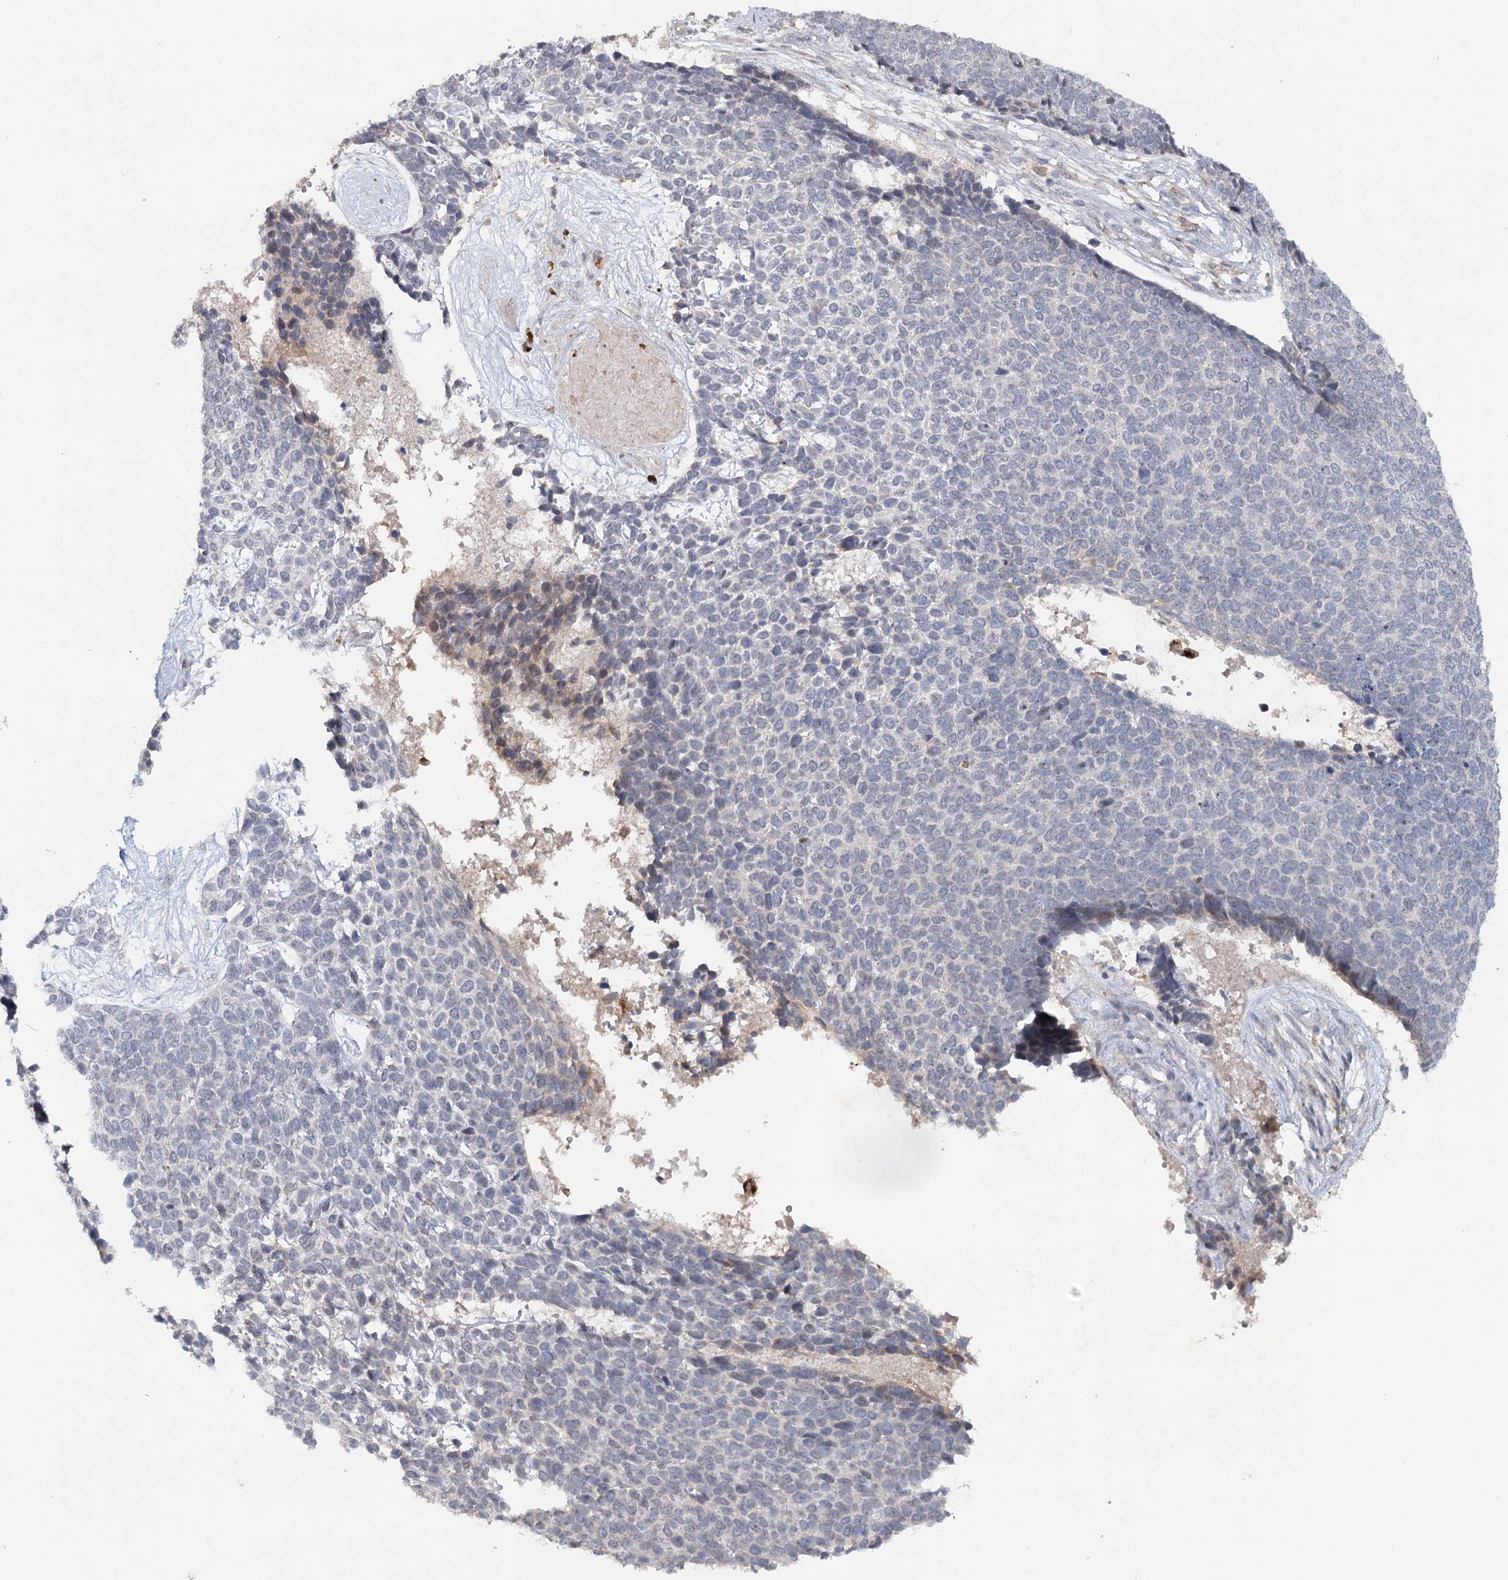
{"staining": {"intensity": "negative", "quantity": "none", "location": "none"}, "tissue": "skin cancer", "cell_type": "Tumor cells", "image_type": "cancer", "snomed": [{"axis": "morphology", "description": "Basal cell carcinoma"}, {"axis": "topography", "description": "Skin"}], "caption": "High power microscopy image of an immunohistochemistry (IHC) histopathology image of skin cancer (basal cell carcinoma), revealing no significant positivity in tumor cells.", "gene": "ALDH3B1", "patient": {"sex": "female", "age": 84}}